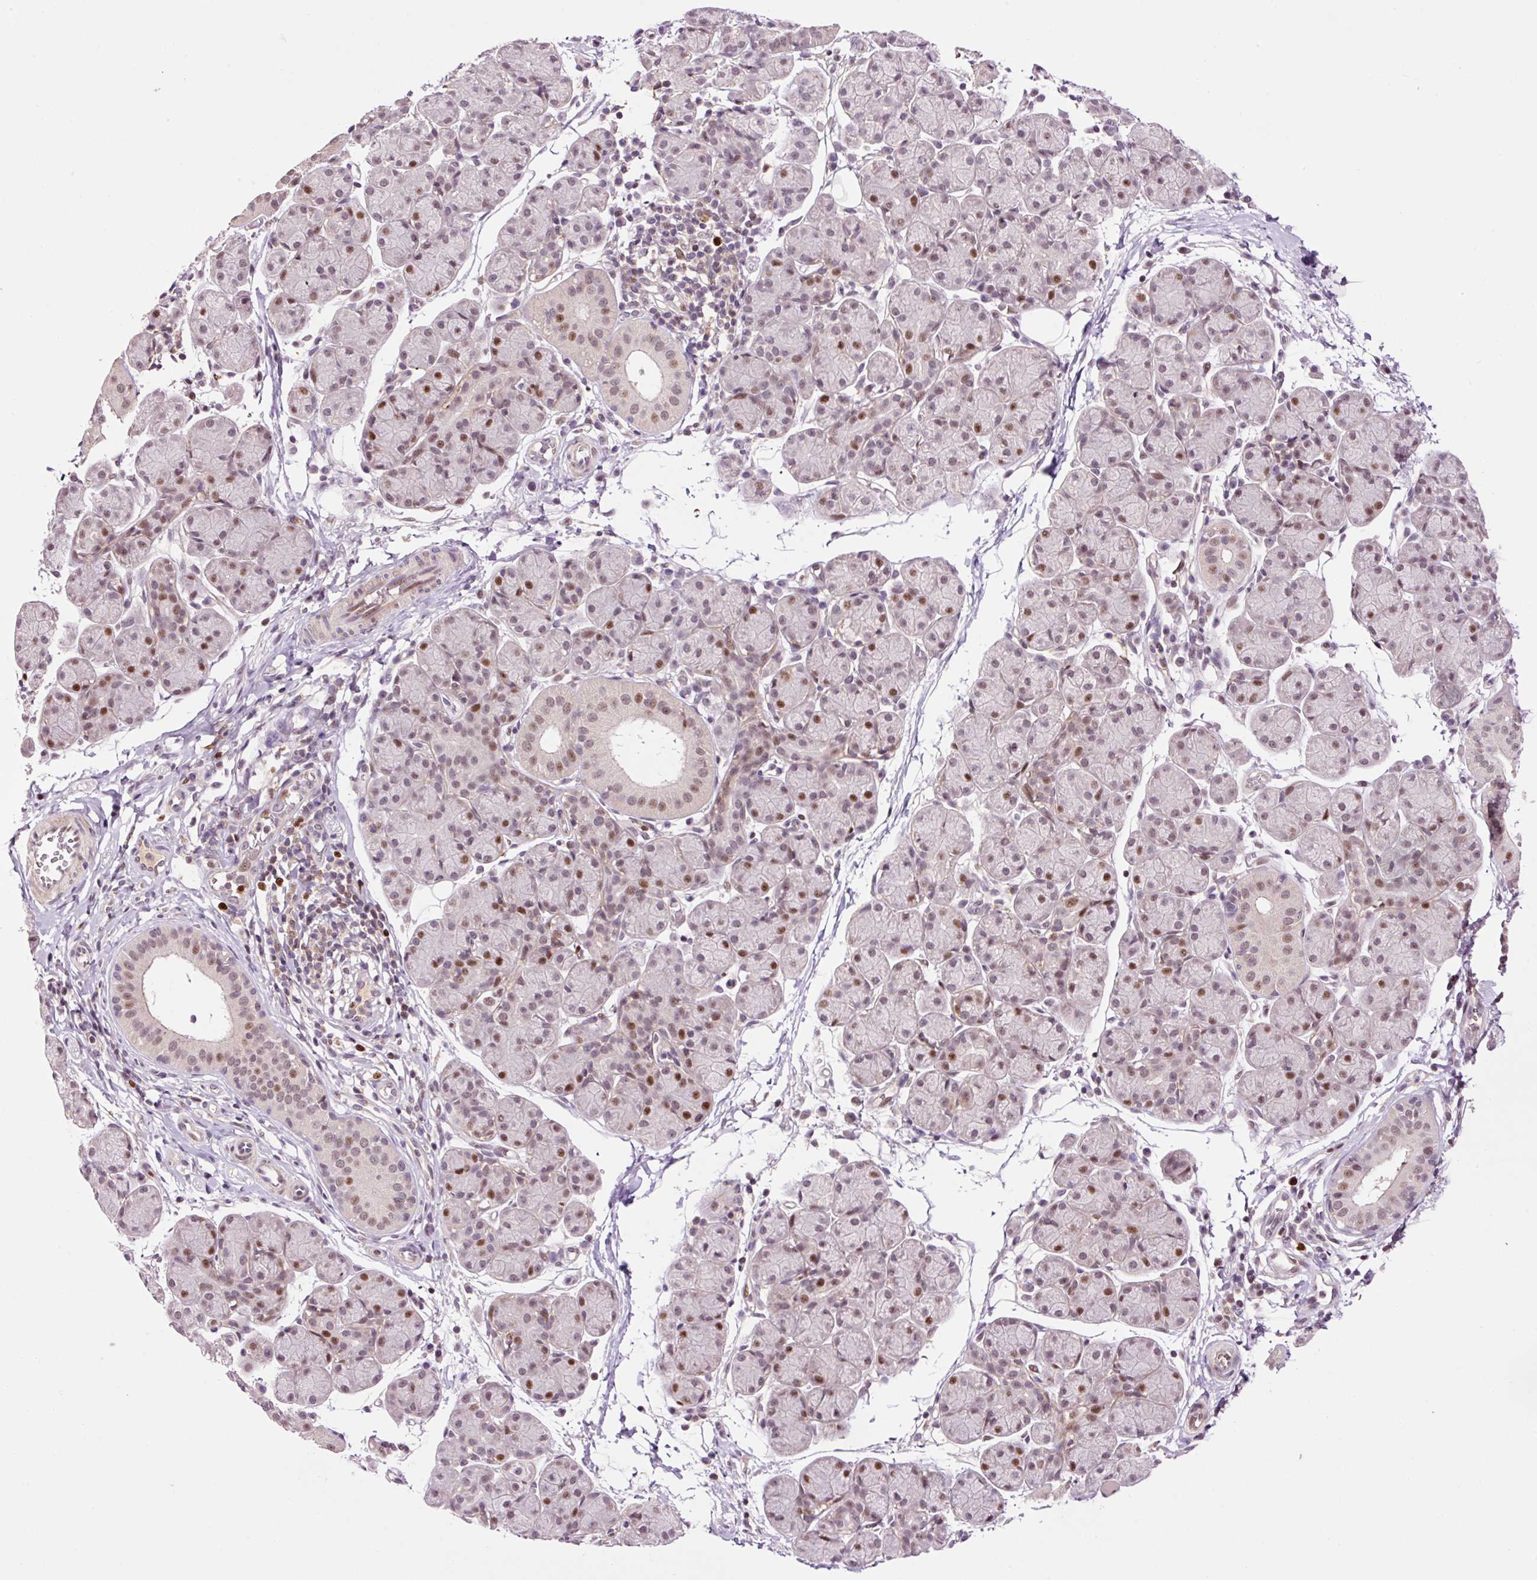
{"staining": {"intensity": "moderate", "quantity": "<25%", "location": "nuclear"}, "tissue": "salivary gland", "cell_type": "Glandular cells", "image_type": "normal", "snomed": [{"axis": "morphology", "description": "Normal tissue, NOS"}, {"axis": "morphology", "description": "Inflammation, NOS"}, {"axis": "topography", "description": "Lymph node"}, {"axis": "topography", "description": "Salivary gland"}], "caption": "Immunohistochemistry (IHC) of unremarkable human salivary gland exhibits low levels of moderate nuclear positivity in approximately <25% of glandular cells. (DAB (3,3'-diaminobenzidine) IHC, brown staining for protein, blue staining for nuclei).", "gene": "DPPA4", "patient": {"sex": "male", "age": 3}}